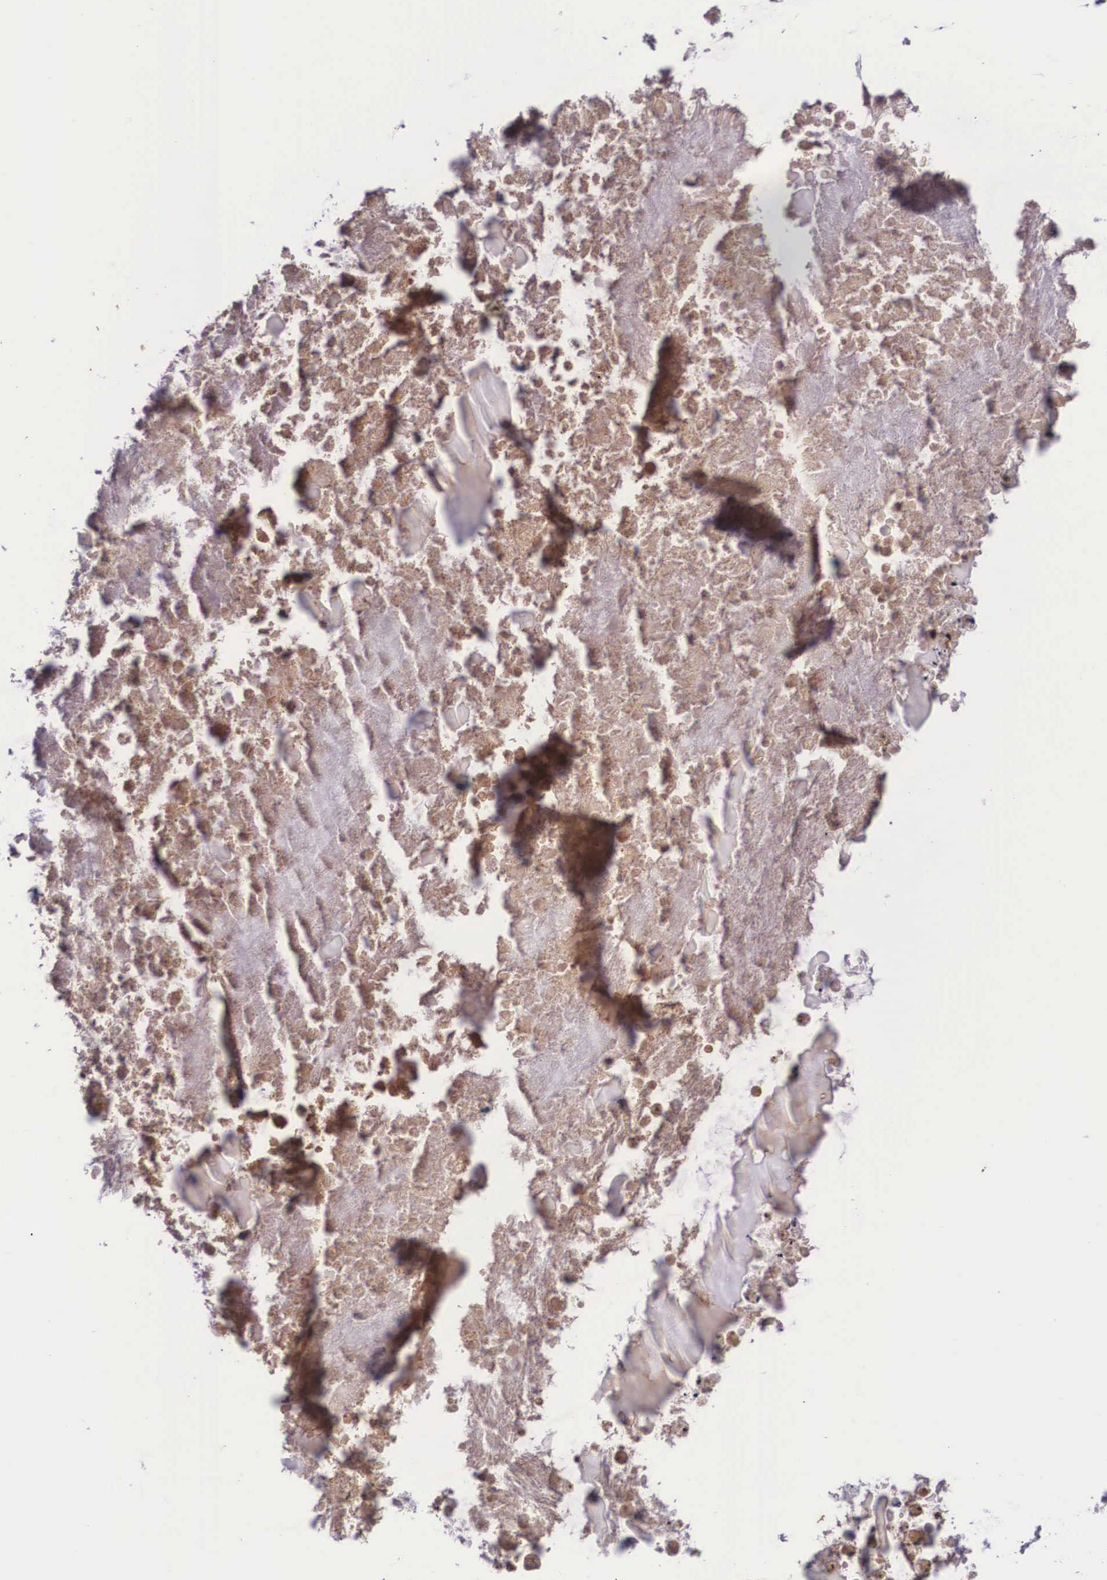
{"staining": {"intensity": "negative", "quantity": "none", "location": "none"}, "tissue": "ovarian cancer", "cell_type": "Tumor cells", "image_type": "cancer", "snomed": [{"axis": "morphology", "description": "Cystadenocarcinoma, mucinous, NOS"}, {"axis": "topography", "description": "Ovary"}], "caption": "Immunohistochemistry (IHC) histopathology image of neoplastic tissue: ovarian mucinous cystadenocarcinoma stained with DAB (3,3'-diaminobenzidine) reveals no significant protein staining in tumor cells.", "gene": "PLG", "patient": {"sex": "female", "age": 57}}